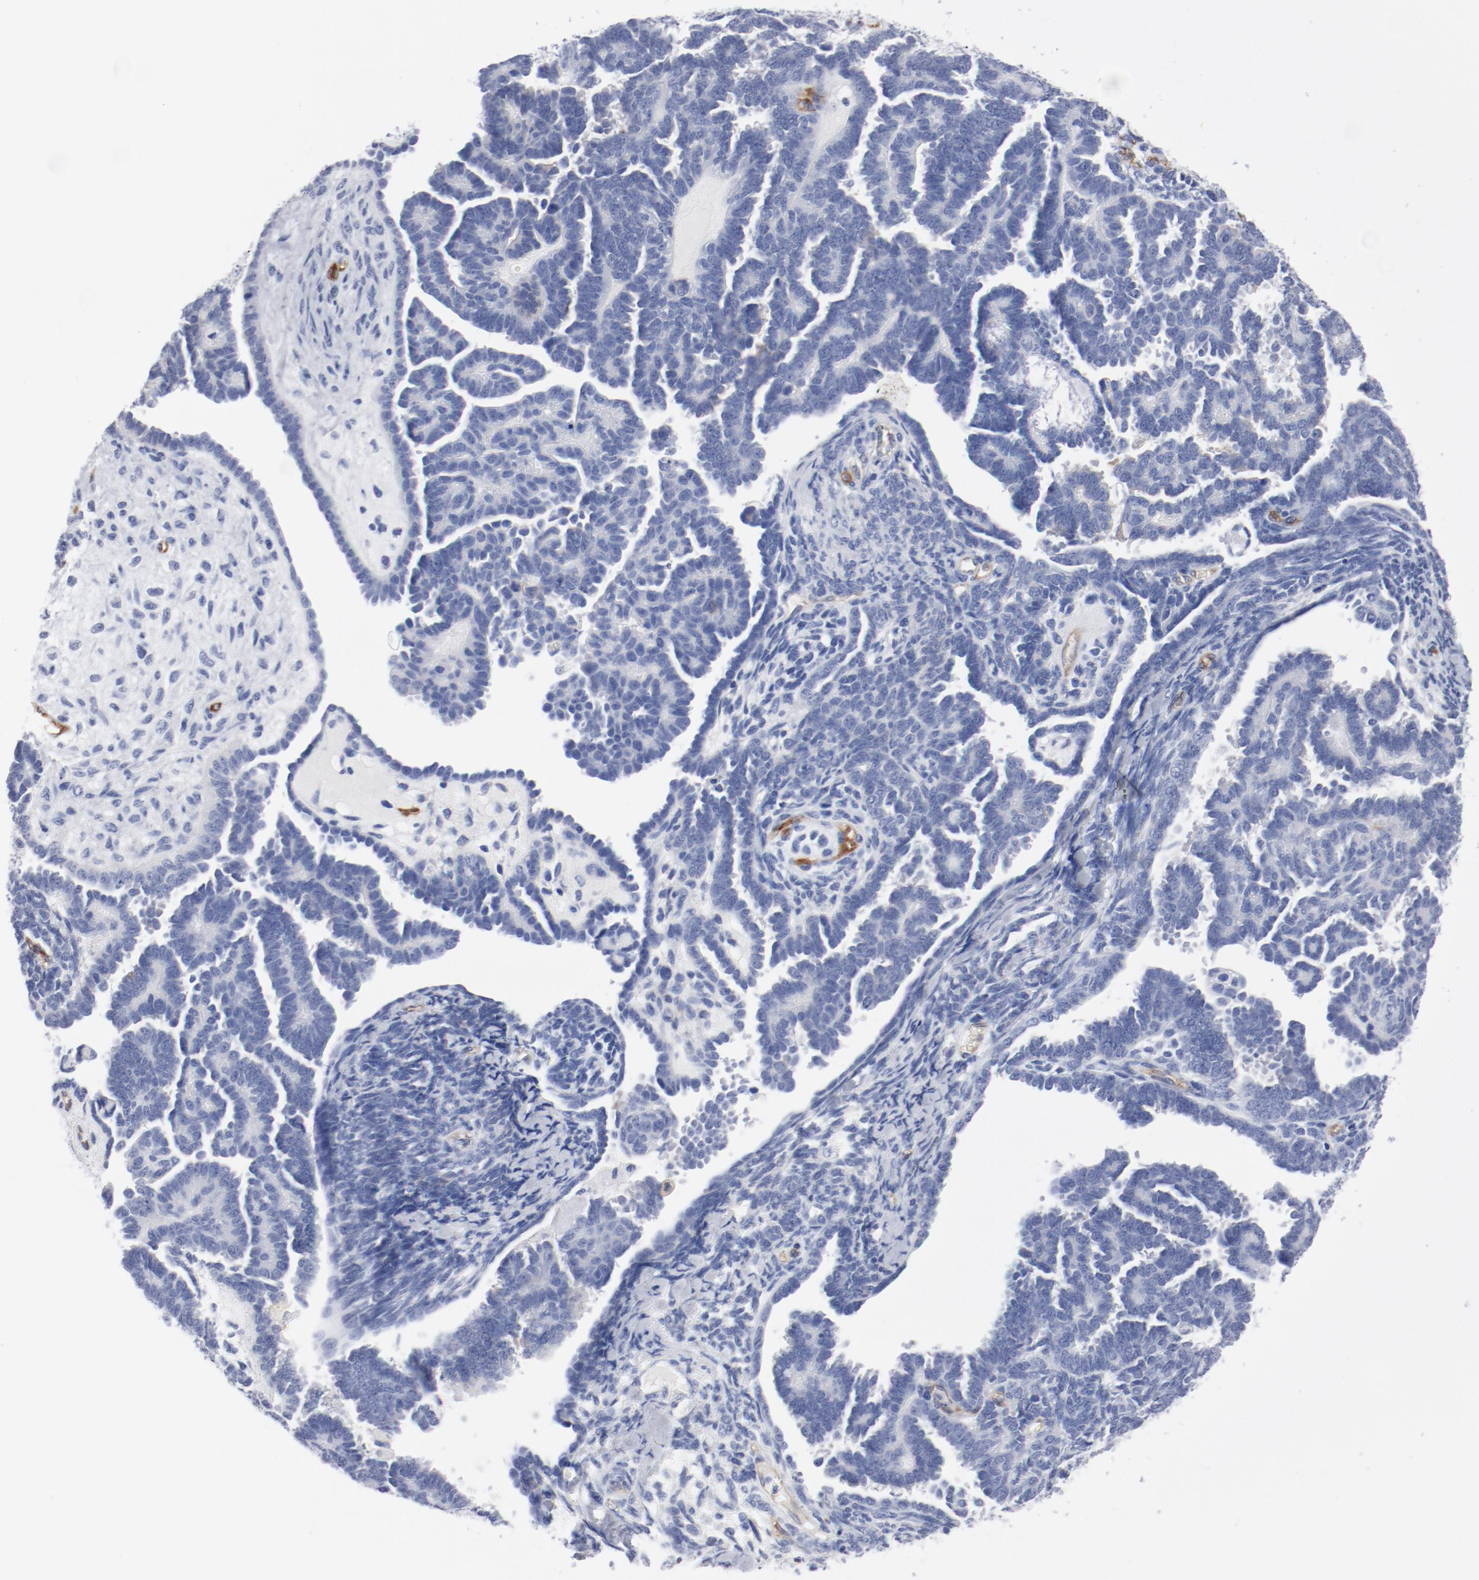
{"staining": {"intensity": "negative", "quantity": "none", "location": "none"}, "tissue": "endometrial cancer", "cell_type": "Tumor cells", "image_type": "cancer", "snomed": [{"axis": "morphology", "description": "Neoplasm, malignant, NOS"}, {"axis": "topography", "description": "Endometrium"}], "caption": "A micrograph of malignant neoplasm (endometrial) stained for a protein reveals no brown staining in tumor cells.", "gene": "SHANK3", "patient": {"sex": "female", "age": 74}}